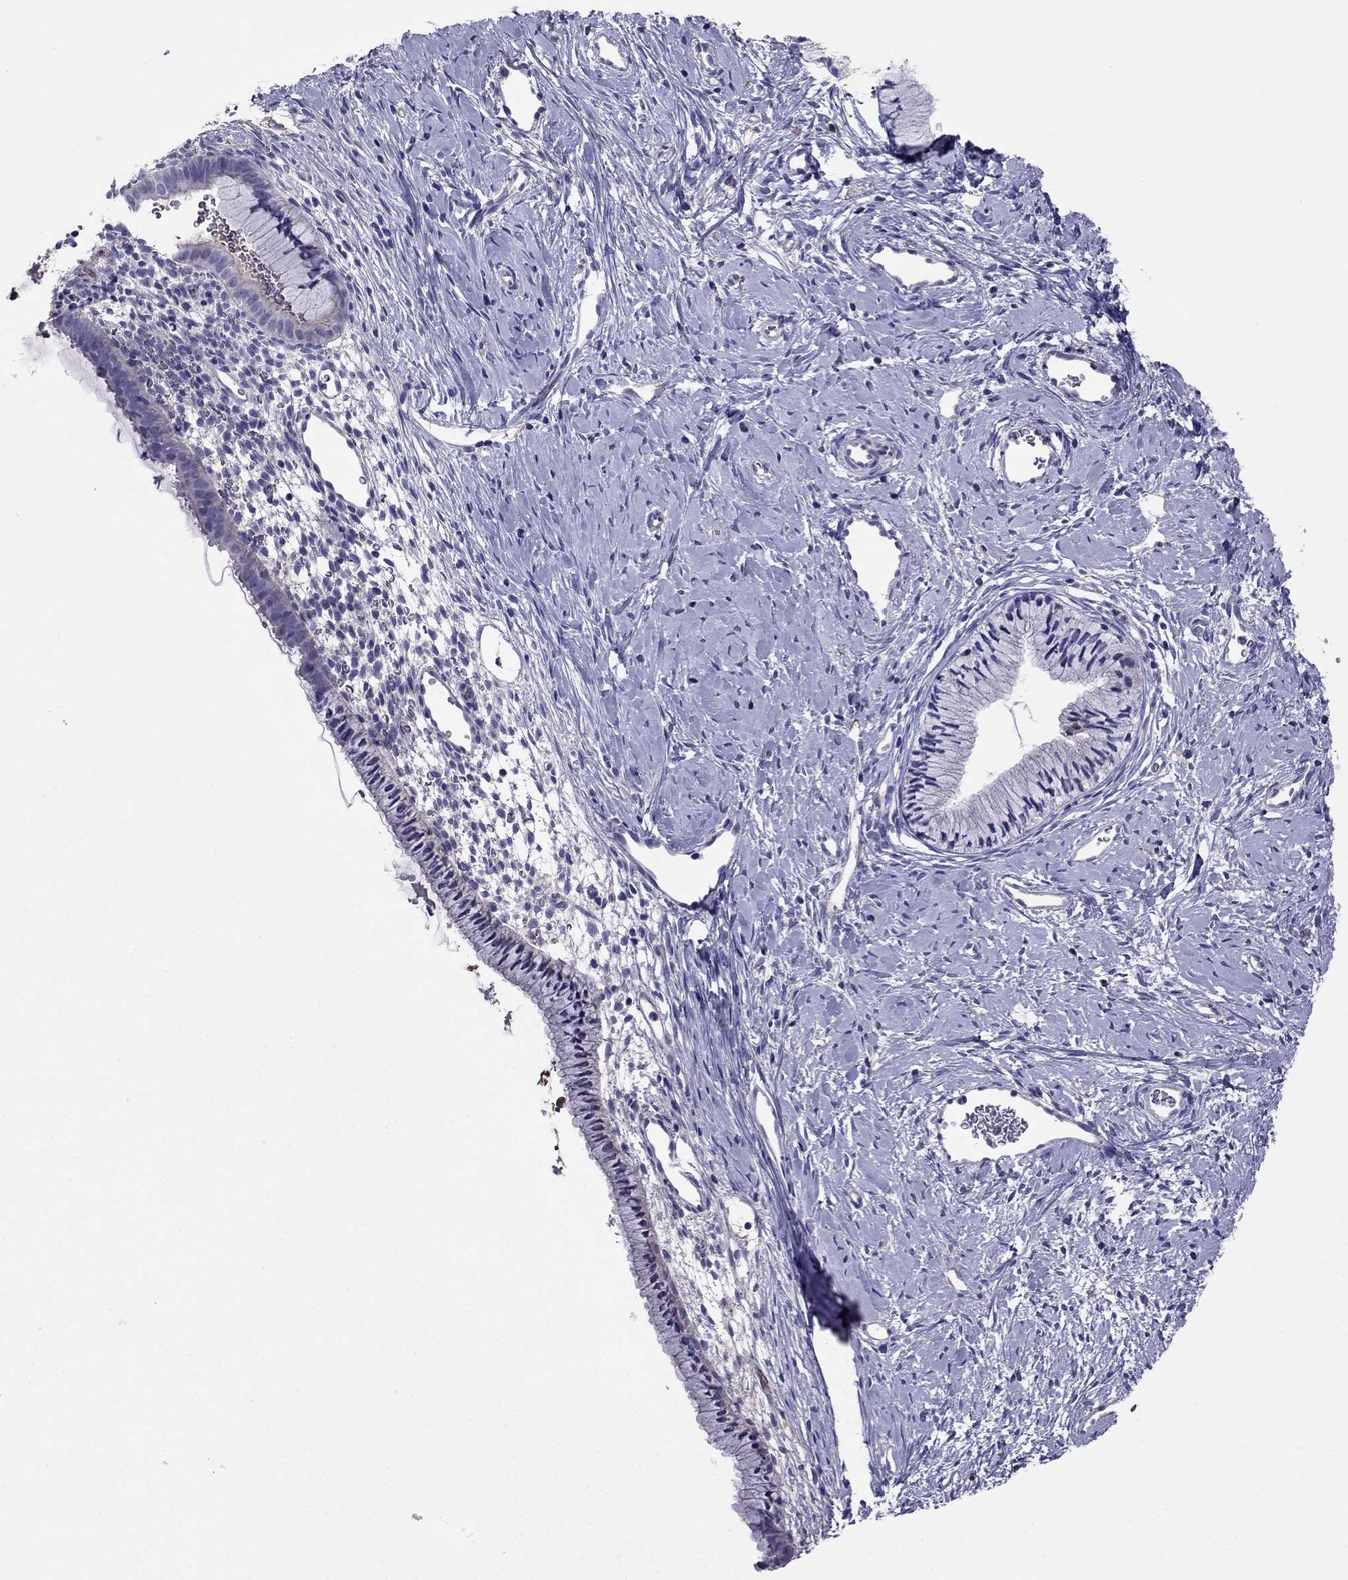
{"staining": {"intensity": "negative", "quantity": "none", "location": "none"}, "tissue": "cervix", "cell_type": "Glandular cells", "image_type": "normal", "snomed": [{"axis": "morphology", "description": "Normal tissue, NOS"}, {"axis": "topography", "description": "Cervix"}], "caption": "The micrograph exhibits no significant expression in glandular cells of cervix. (Stains: DAB (3,3'-diaminobenzidine) IHC with hematoxylin counter stain, Microscopy: brightfield microscopy at high magnification).", "gene": "TBC1D21", "patient": {"sex": "female", "age": 40}}